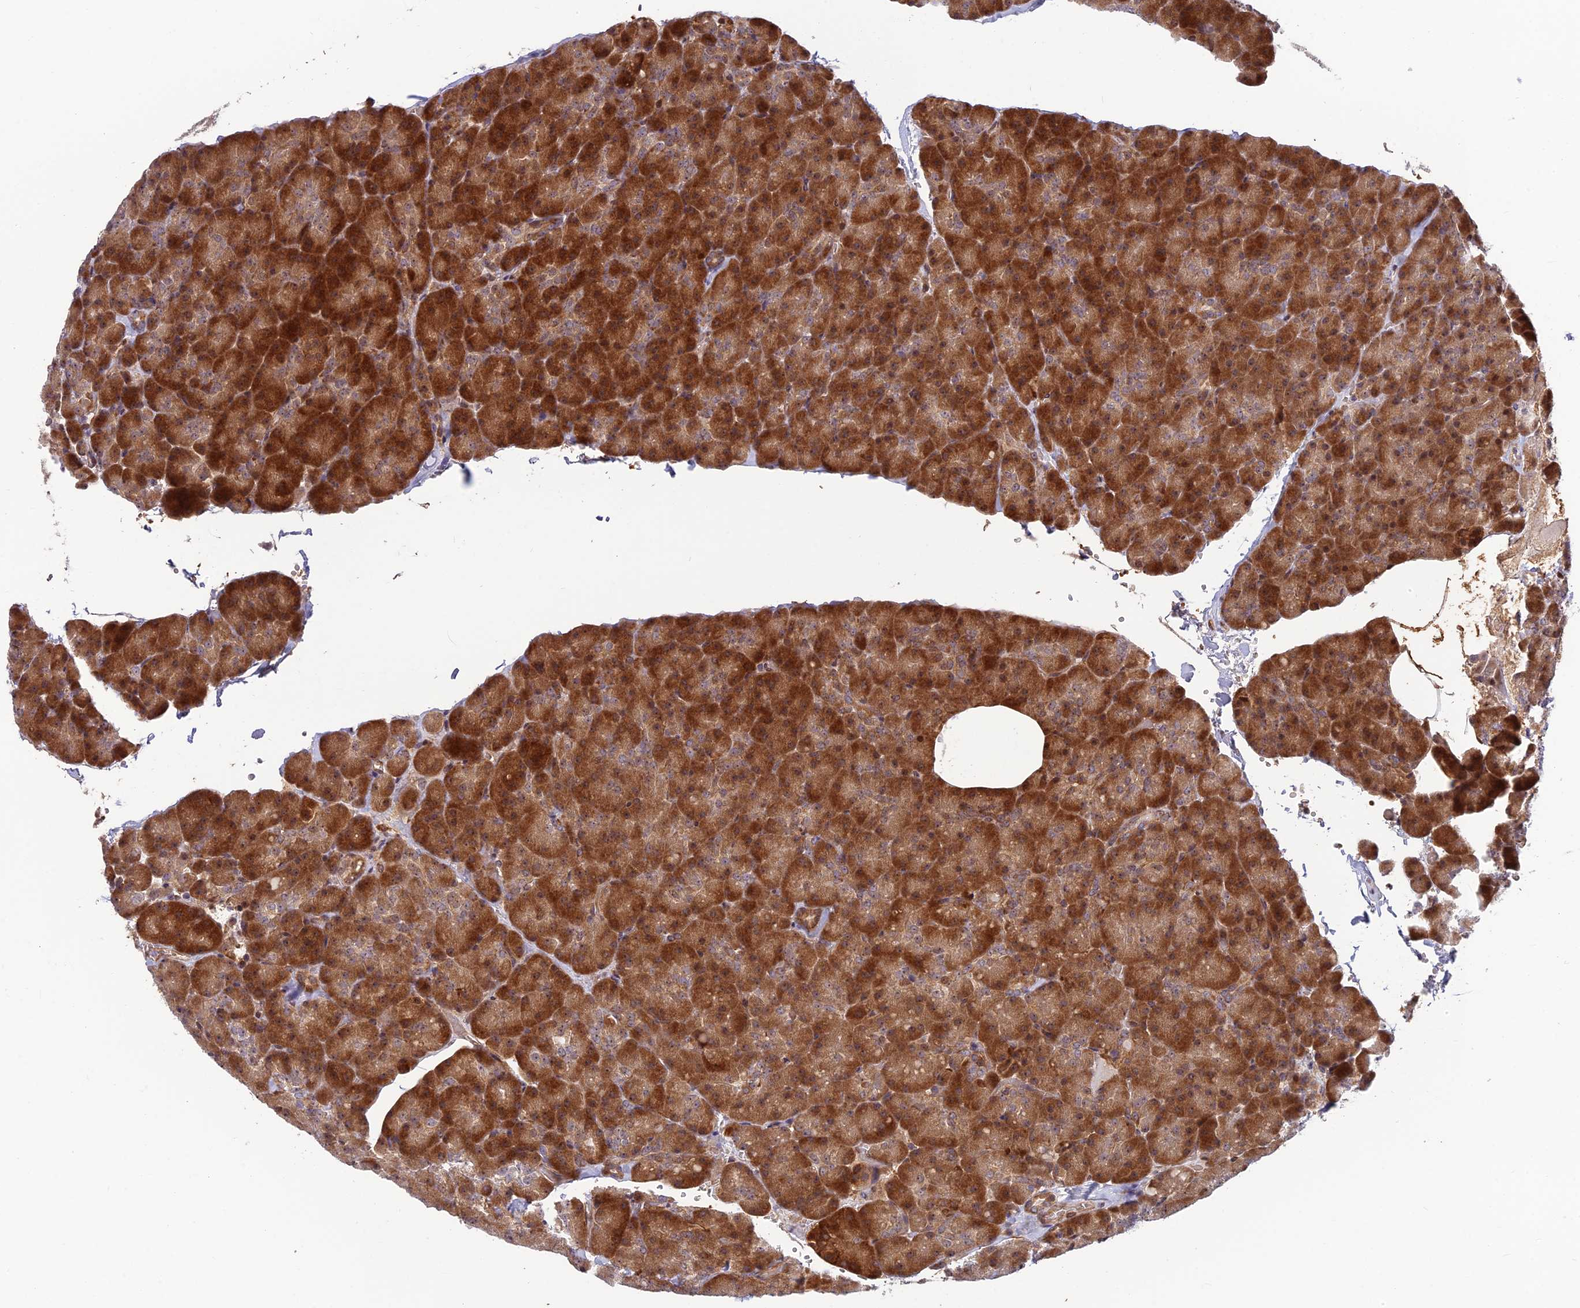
{"staining": {"intensity": "strong", "quantity": "25%-75%", "location": "cytoplasmic/membranous,nuclear"}, "tissue": "pancreas", "cell_type": "Exocrine glandular cells", "image_type": "normal", "snomed": [{"axis": "morphology", "description": "Normal tissue, NOS"}, {"axis": "topography", "description": "Pancreas"}], "caption": "Exocrine glandular cells show high levels of strong cytoplasmic/membranous,nuclear positivity in approximately 25%-75% of cells in normal human pancreas.", "gene": "UFSP2", "patient": {"sex": "male", "age": 36}}